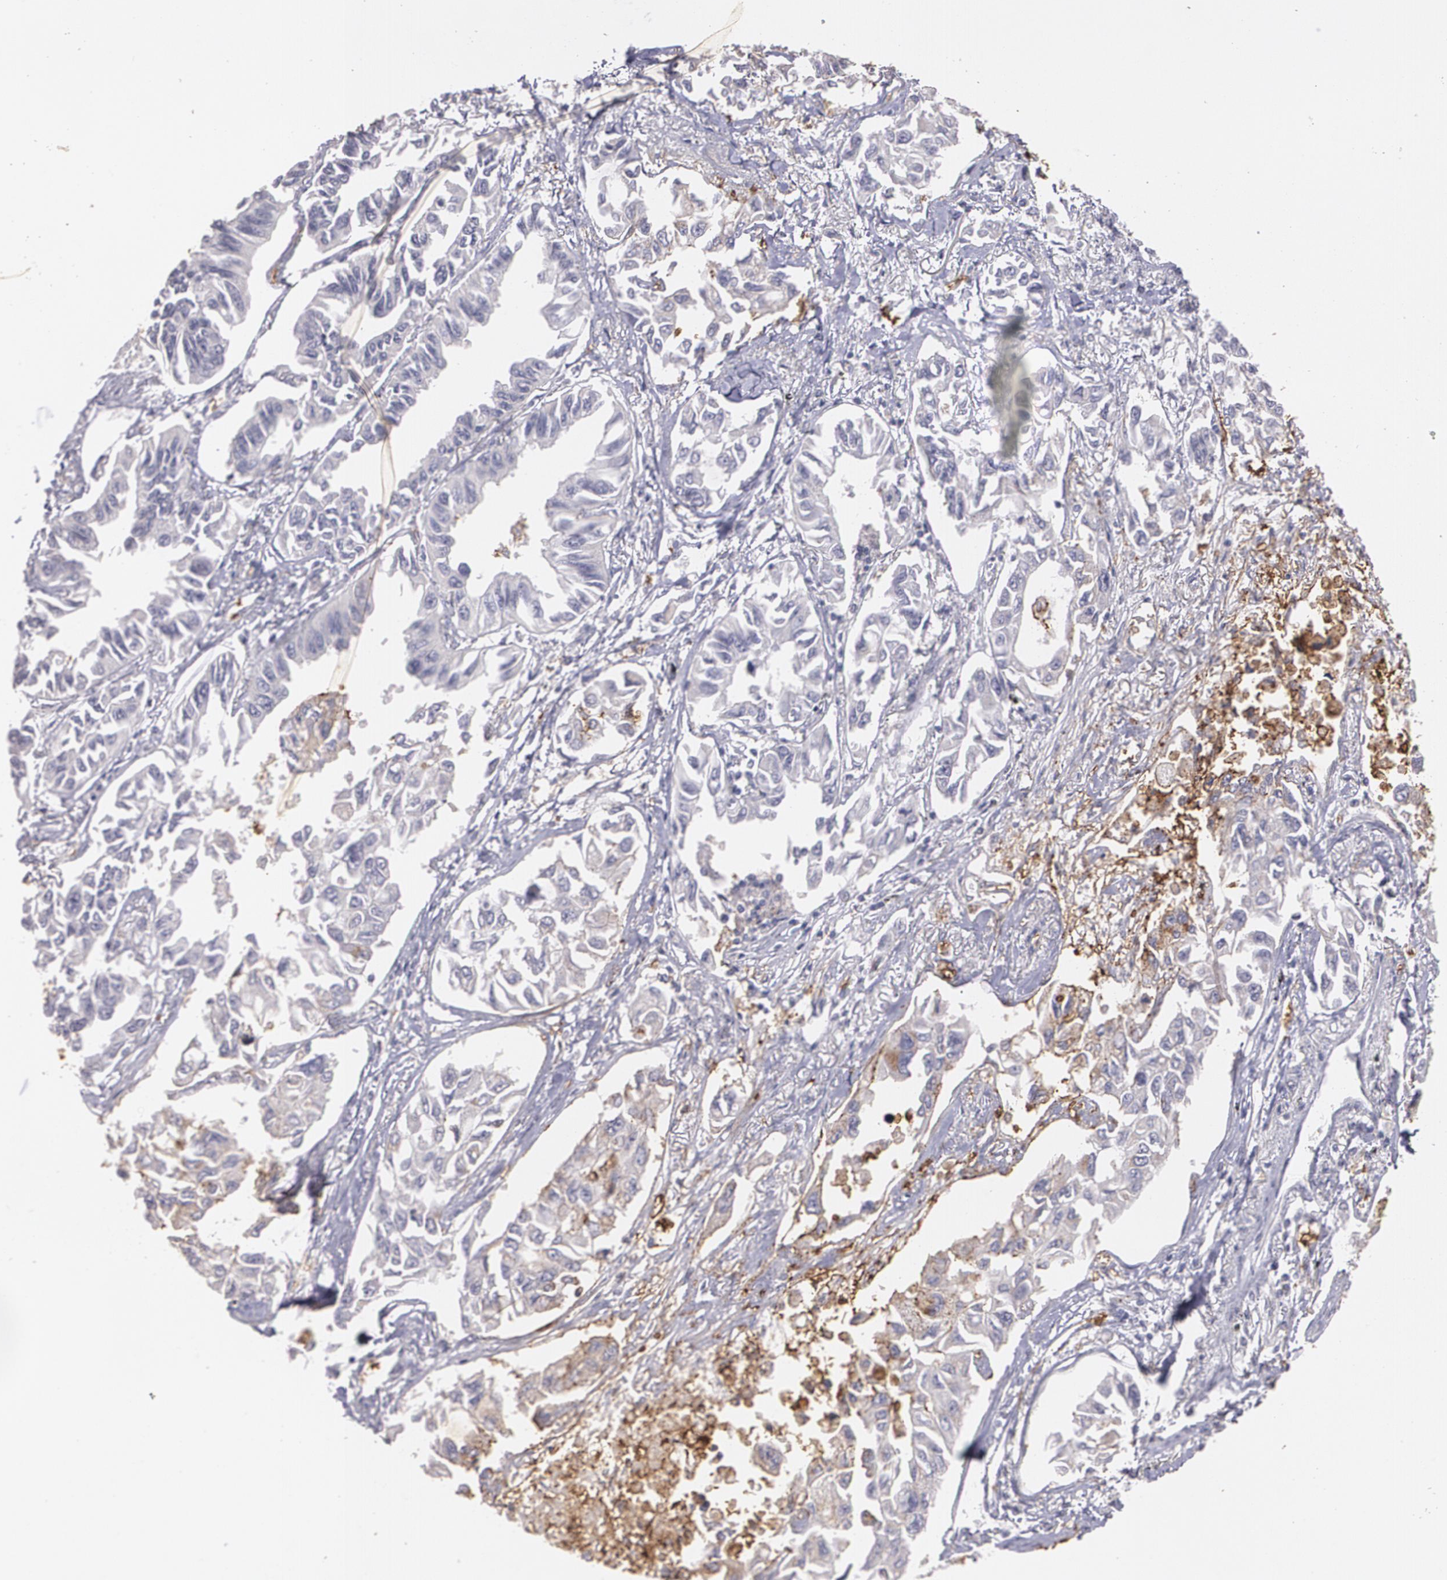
{"staining": {"intensity": "weak", "quantity": ">75%", "location": "cytoplasmic/membranous"}, "tissue": "lung cancer", "cell_type": "Tumor cells", "image_type": "cancer", "snomed": [{"axis": "morphology", "description": "Adenocarcinoma, NOS"}, {"axis": "topography", "description": "Lung"}], "caption": "A histopathology image of human lung cancer (adenocarcinoma) stained for a protein displays weak cytoplasmic/membranous brown staining in tumor cells.", "gene": "SLC2A1", "patient": {"sex": "male", "age": 64}}